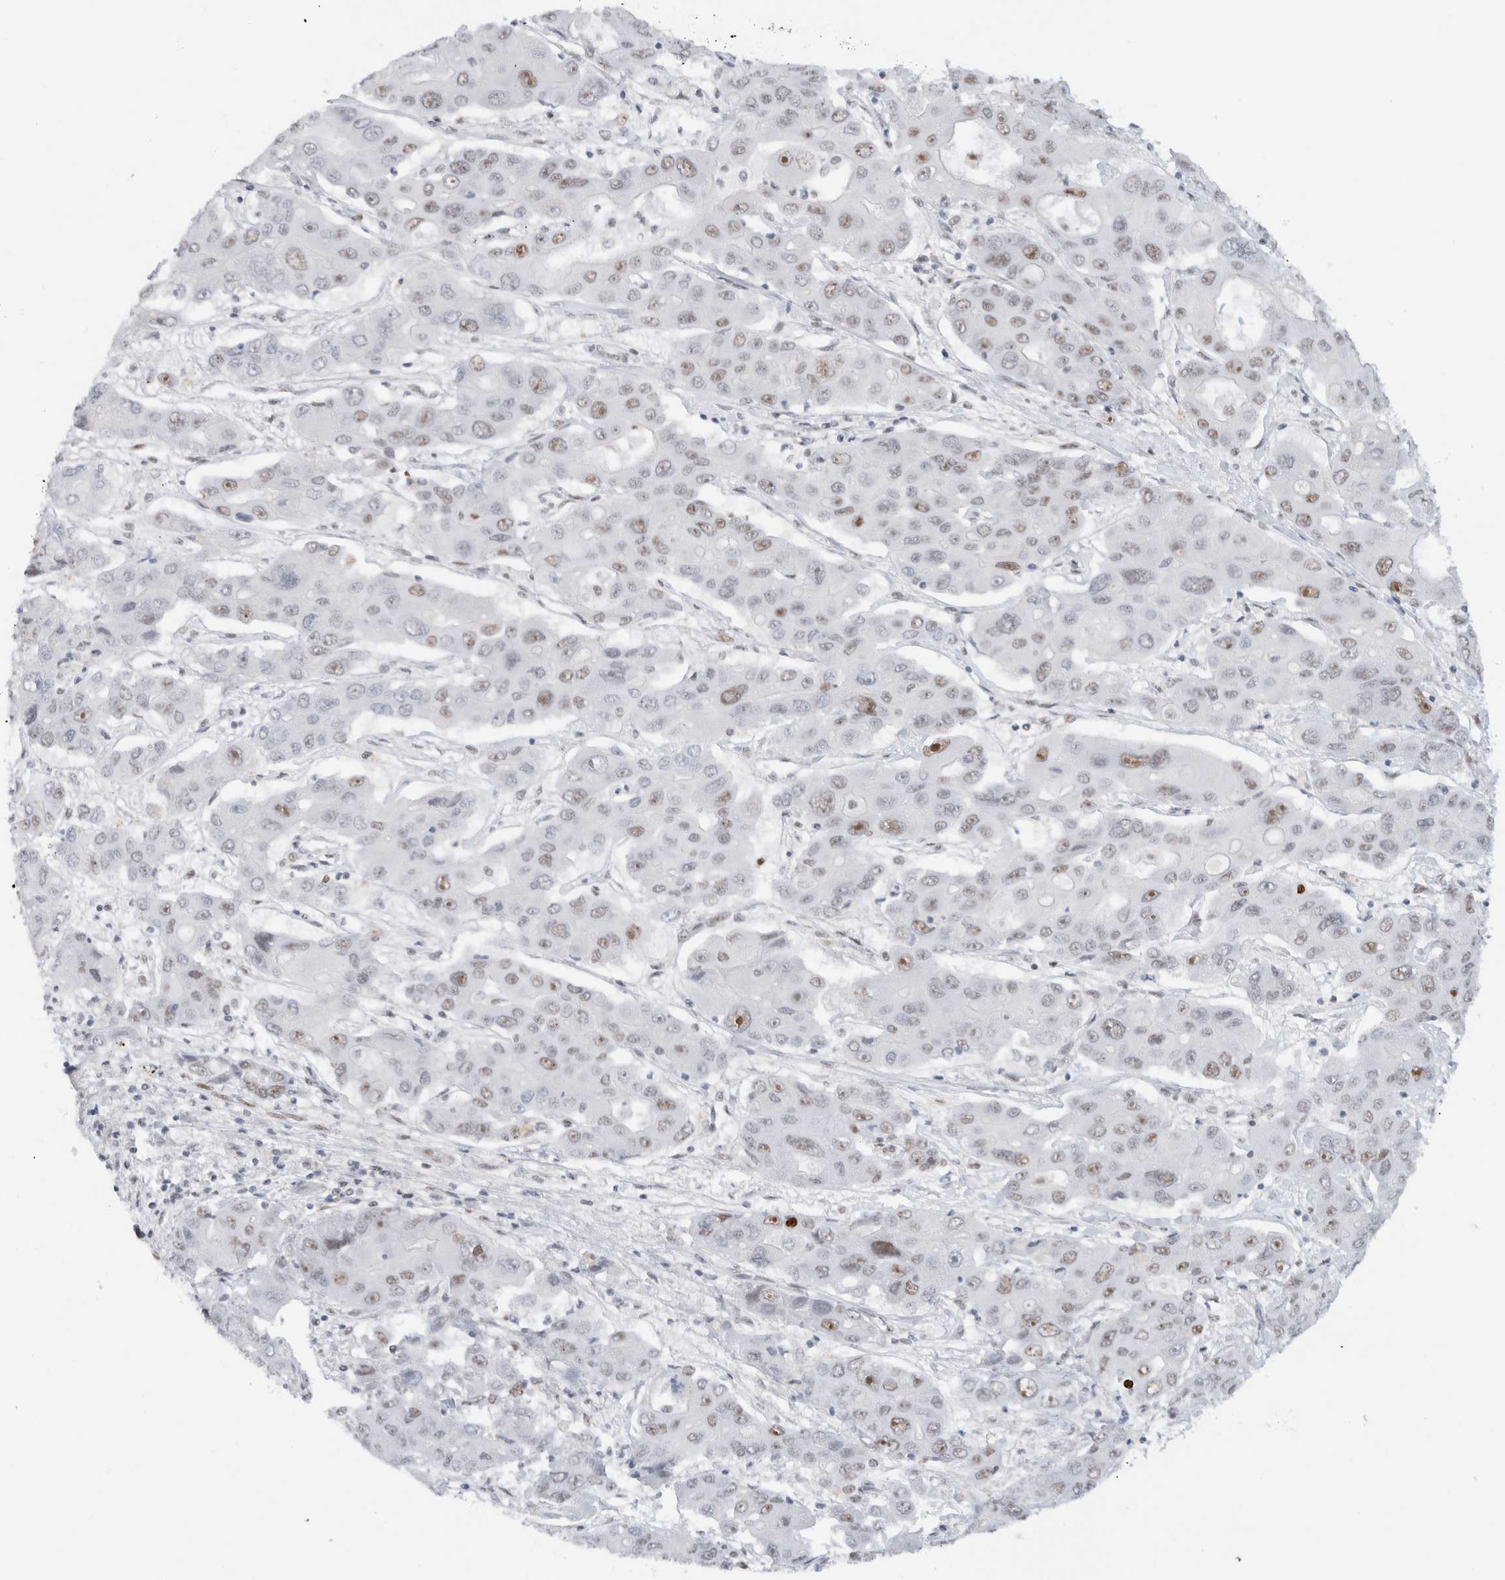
{"staining": {"intensity": "moderate", "quantity": "25%-75%", "location": "nuclear"}, "tissue": "liver cancer", "cell_type": "Tumor cells", "image_type": "cancer", "snomed": [{"axis": "morphology", "description": "Cholangiocarcinoma"}, {"axis": "topography", "description": "Liver"}], "caption": "Immunohistochemical staining of liver cancer demonstrates medium levels of moderate nuclear protein positivity in approximately 25%-75% of tumor cells.", "gene": "COPS7A", "patient": {"sex": "male", "age": 67}}